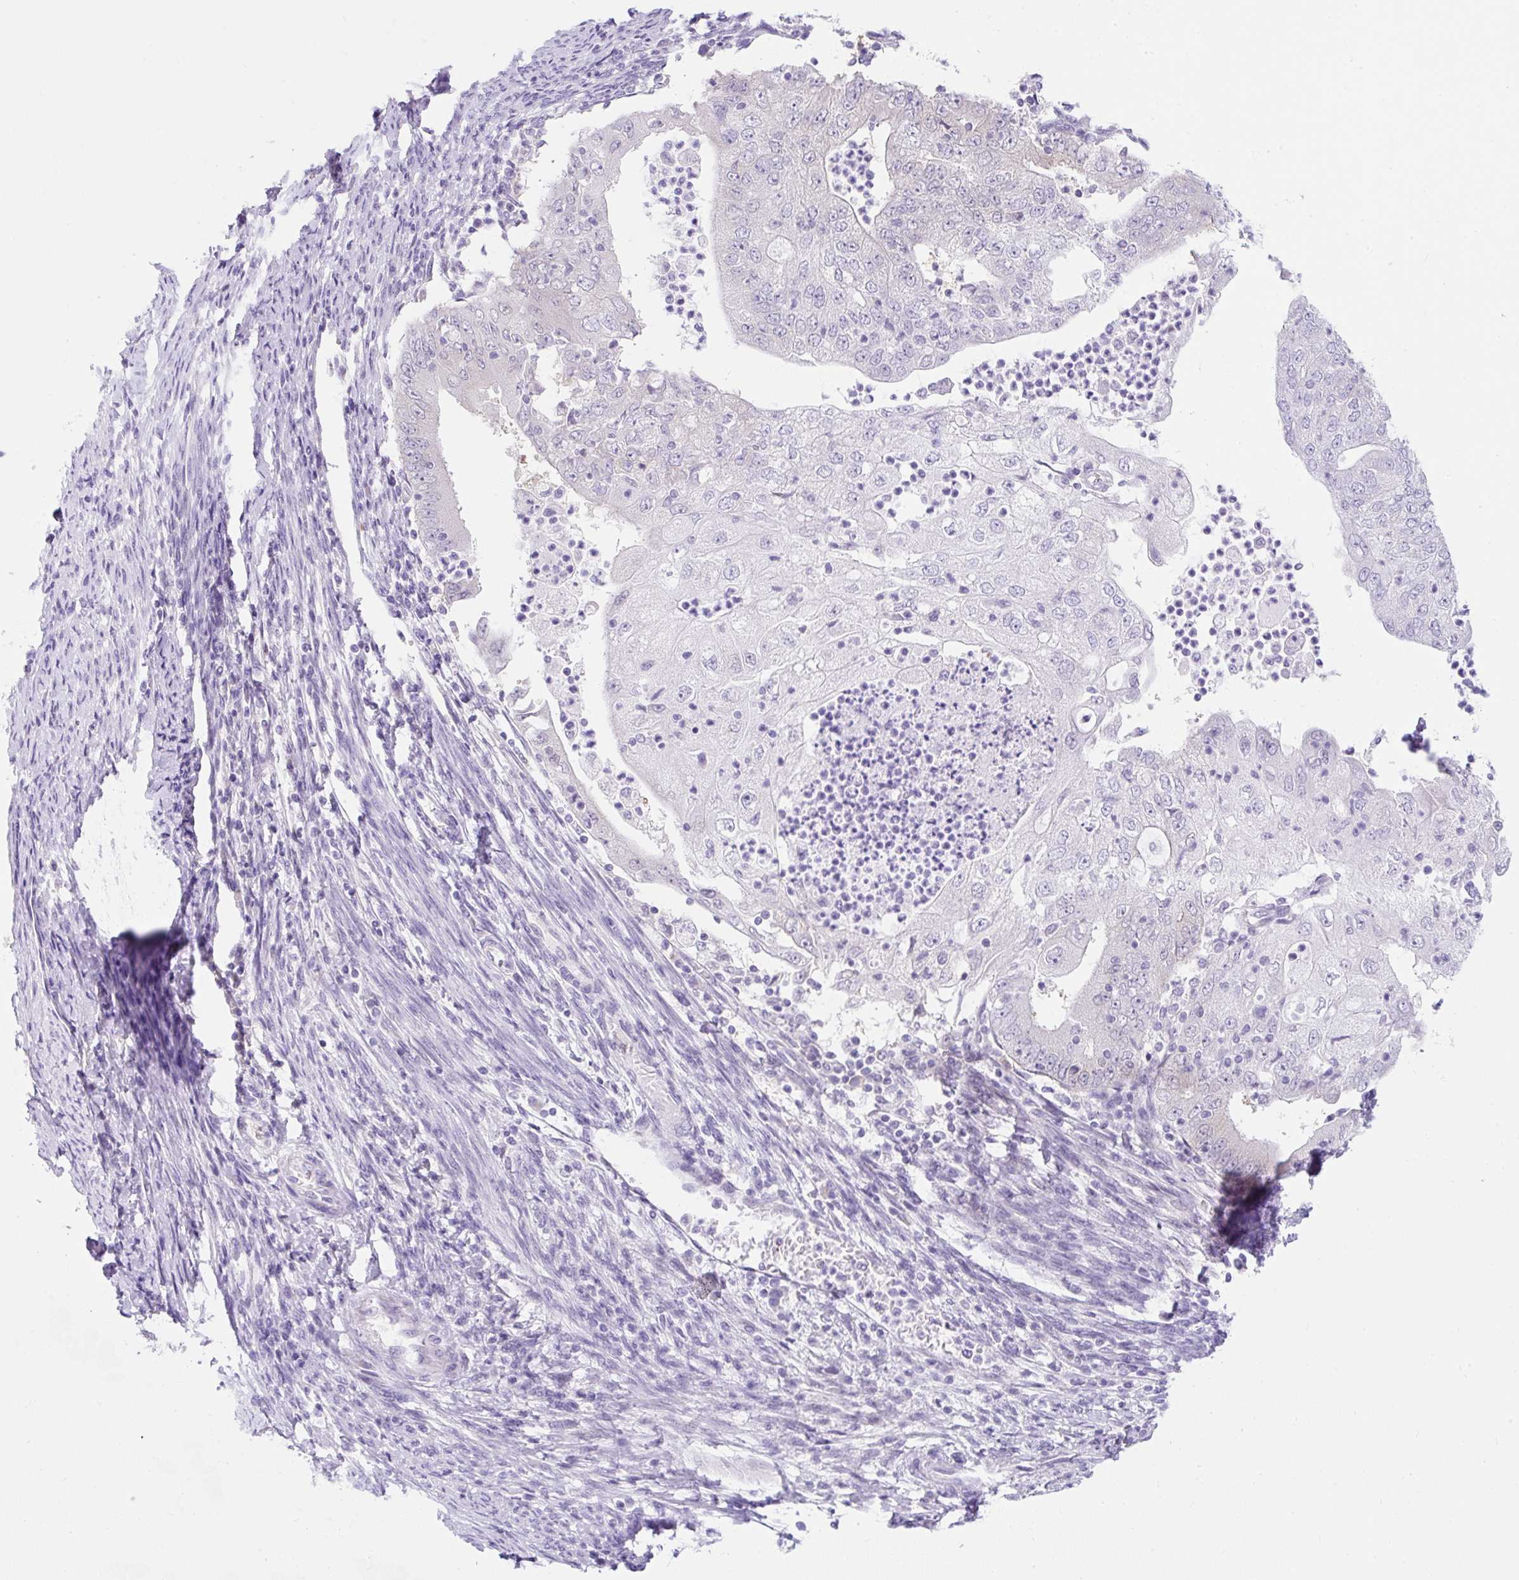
{"staining": {"intensity": "negative", "quantity": "none", "location": "none"}, "tissue": "endometrial cancer", "cell_type": "Tumor cells", "image_type": "cancer", "snomed": [{"axis": "morphology", "description": "Adenocarcinoma, NOS"}, {"axis": "topography", "description": "Endometrium"}], "caption": "Tumor cells show no significant expression in endometrial cancer.", "gene": "GOLGA8A", "patient": {"sex": "female", "age": 70}}